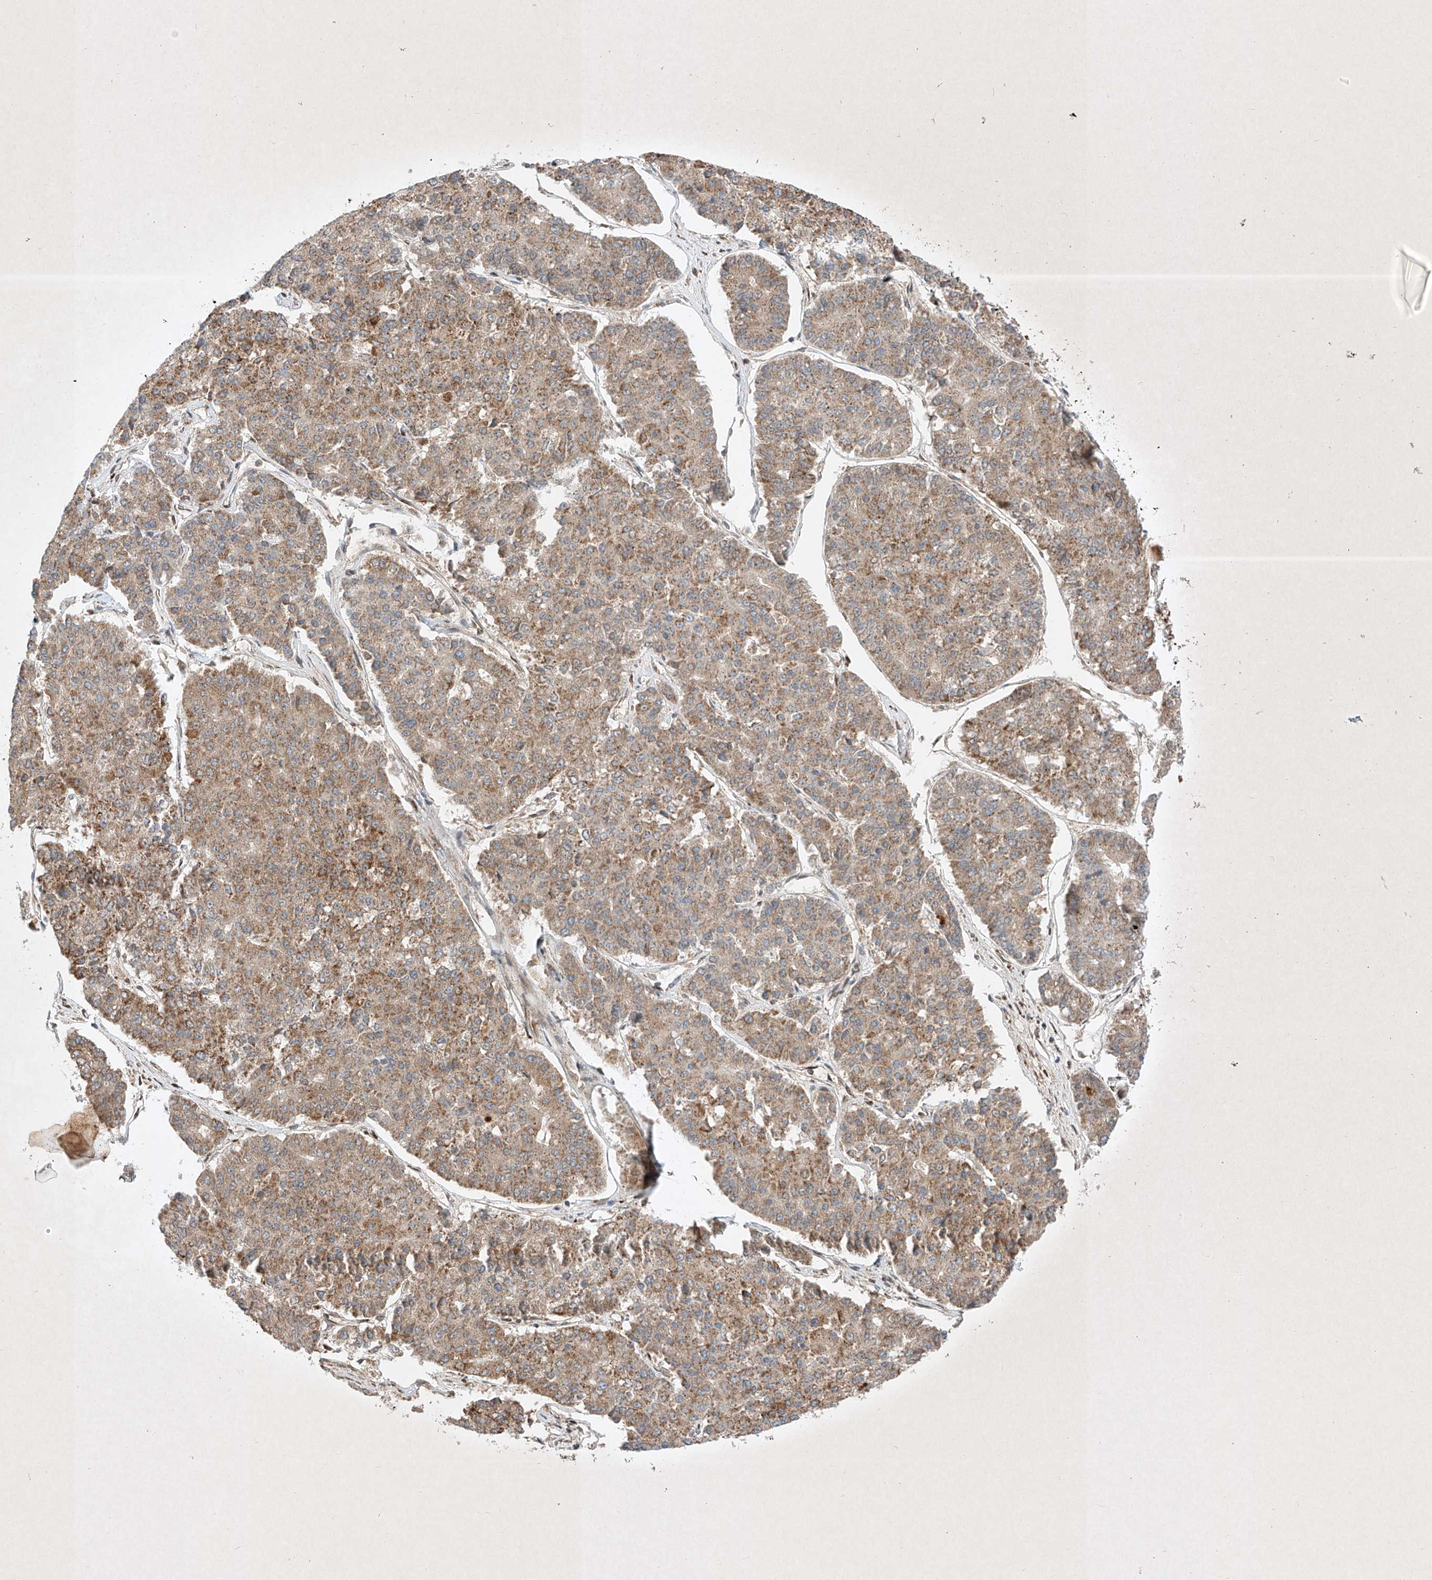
{"staining": {"intensity": "moderate", "quantity": ">75%", "location": "cytoplasmic/membranous"}, "tissue": "pancreatic cancer", "cell_type": "Tumor cells", "image_type": "cancer", "snomed": [{"axis": "morphology", "description": "Adenocarcinoma, NOS"}, {"axis": "topography", "description": "Pancreas"}], "caption": "Protein staining of pancreatic cancer (adenocarcinoma) tissue shows moderate cytoplasmic/membranous staining in approximately >75% of tumor cells. (DAB IHC with brightfield microscopy, high magnification).", "gene": "EPG5", "patient": {"sex": "male", "age": 50}}